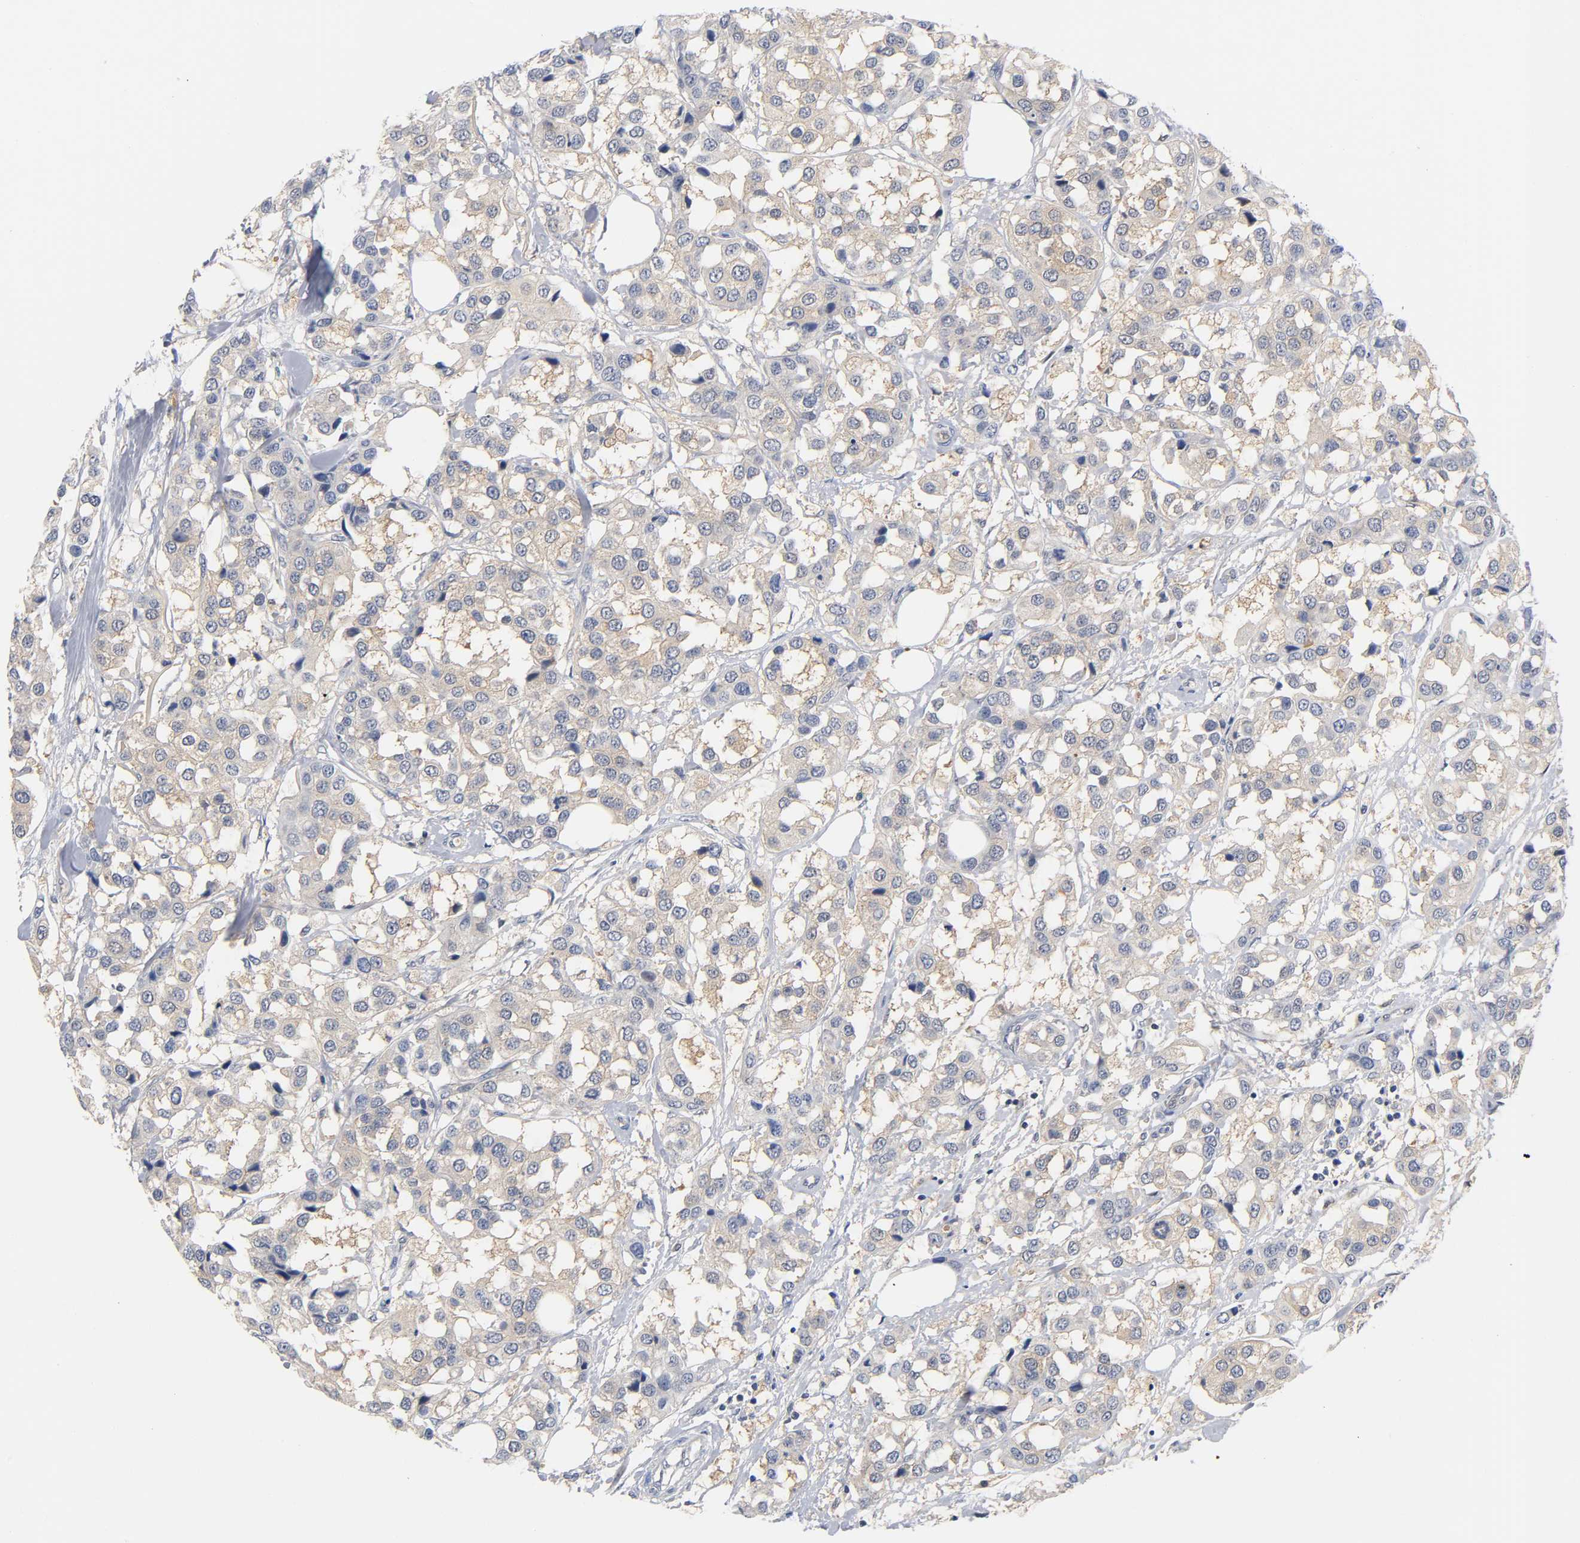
{"staining": {"intensity": "weak", "quantity": ">75%", "location": "cytoplasmic/membranous"}, "tissue": "breast cancer", "cell_type": "Tumor cells", "image_type": "cancer", "snomed": [{"axis": "morphology", "description": "Duct carcinoma"}, {"axis": "topography", "description": "Breast"}], "caption": "Tumor cells demonstrate weak cytoplasmic/membranous expression in about >75% of cells in breast cancer (infiltrating ductal carcinoma). (Brightfield microscopy of DAB IHC at high magnification).", "gene": "FYN", "patient": {"sex": "female", "age": 80}}